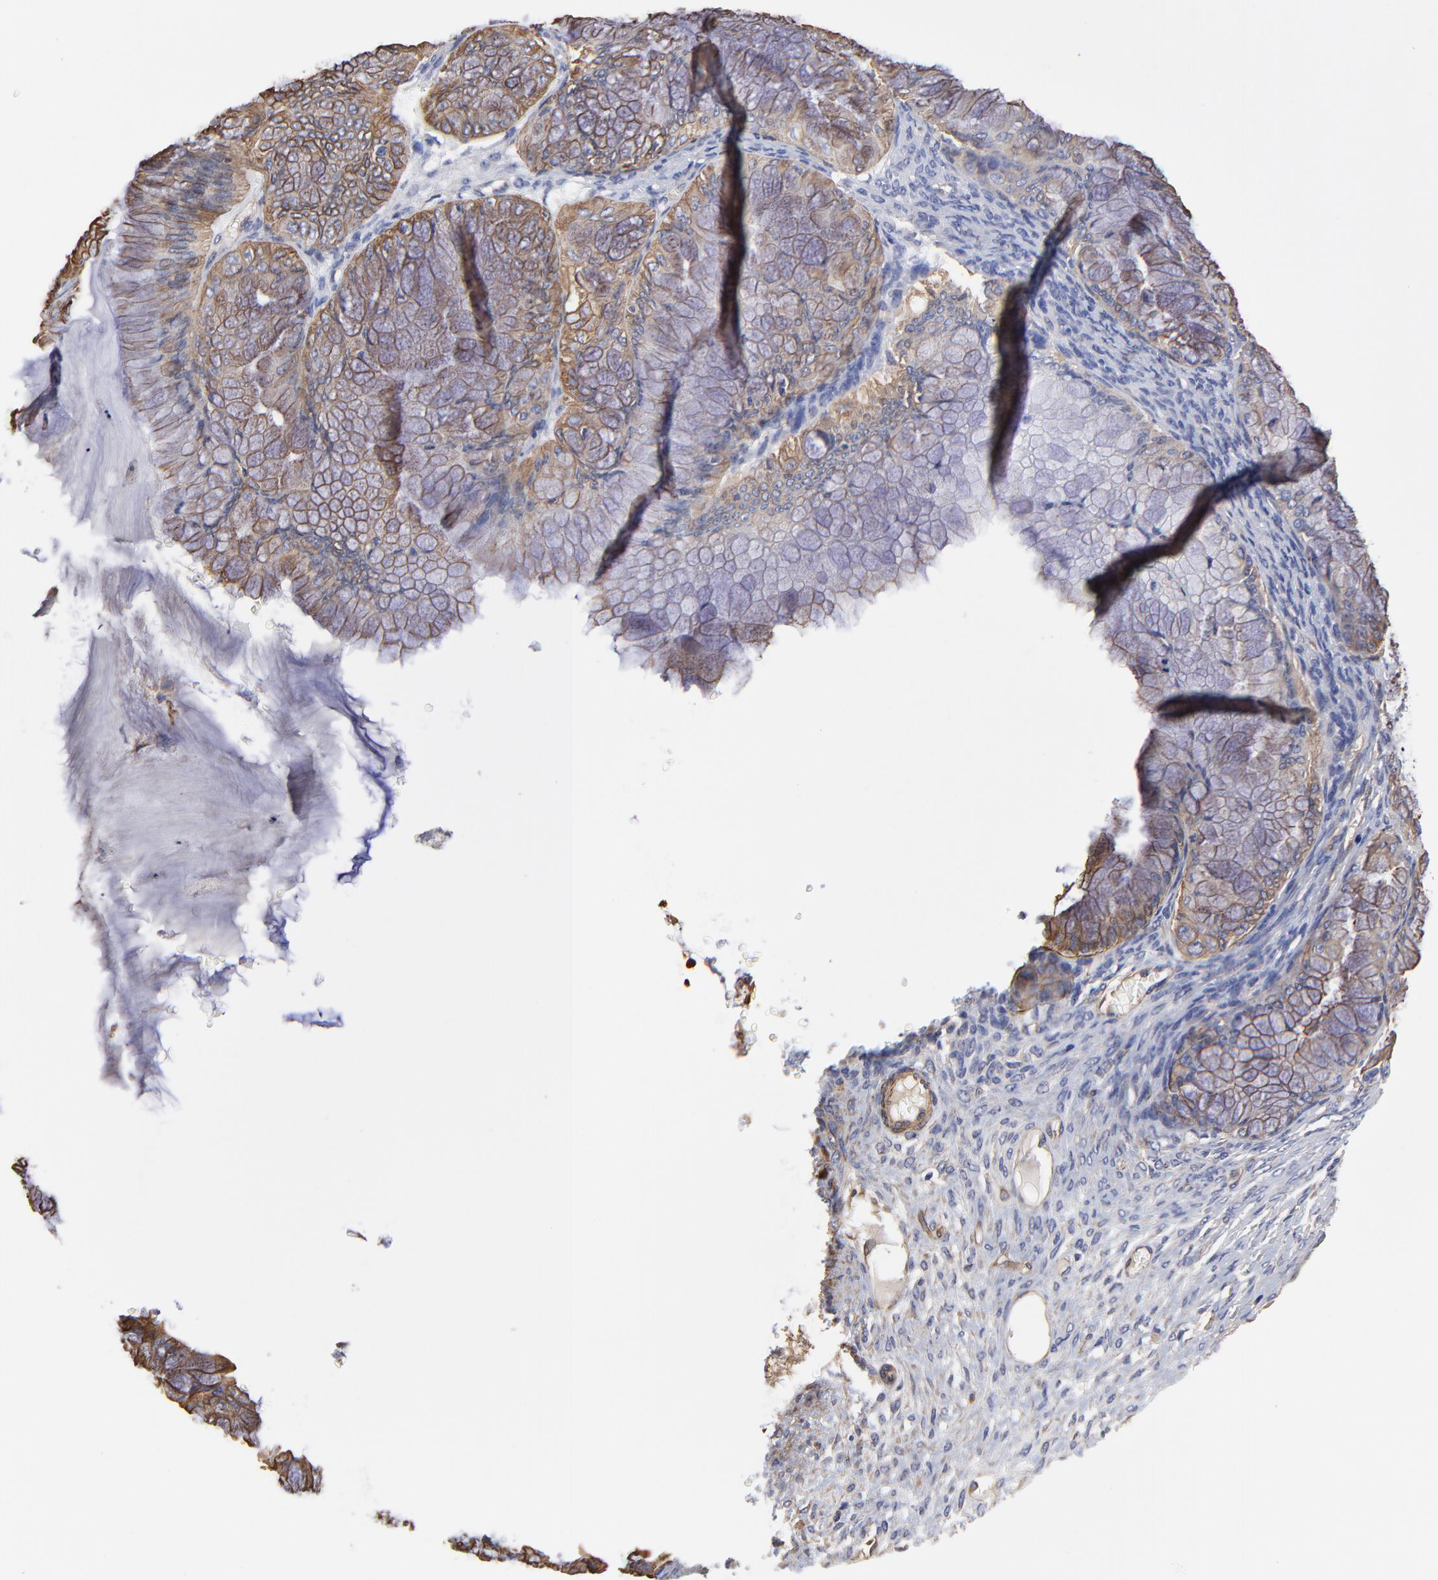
{"staining": {"intensity": "moderate", "quantity": ">75%", "location": "cytoplasmic/membranous"}, "tissue": "ovarian cancer", "cell_type": "Tumor cells", "image_type": "cancer", "snomed": [{"axis": "morphology", "description": "Cystadenocarcinoma, mucinous, NOS"}, {"axis": "topography", "description": "Ovary"}], "caption": "This image reveals immunohistochemistry staining of human ovarian cancer (mucinous cystadenocarcinoma), with medium moderate cytoplasmic/membranous positivity in about >75% of tumor cells.", "gene": "LRCH2", "patient": {"sex": "female", "age": 63}}